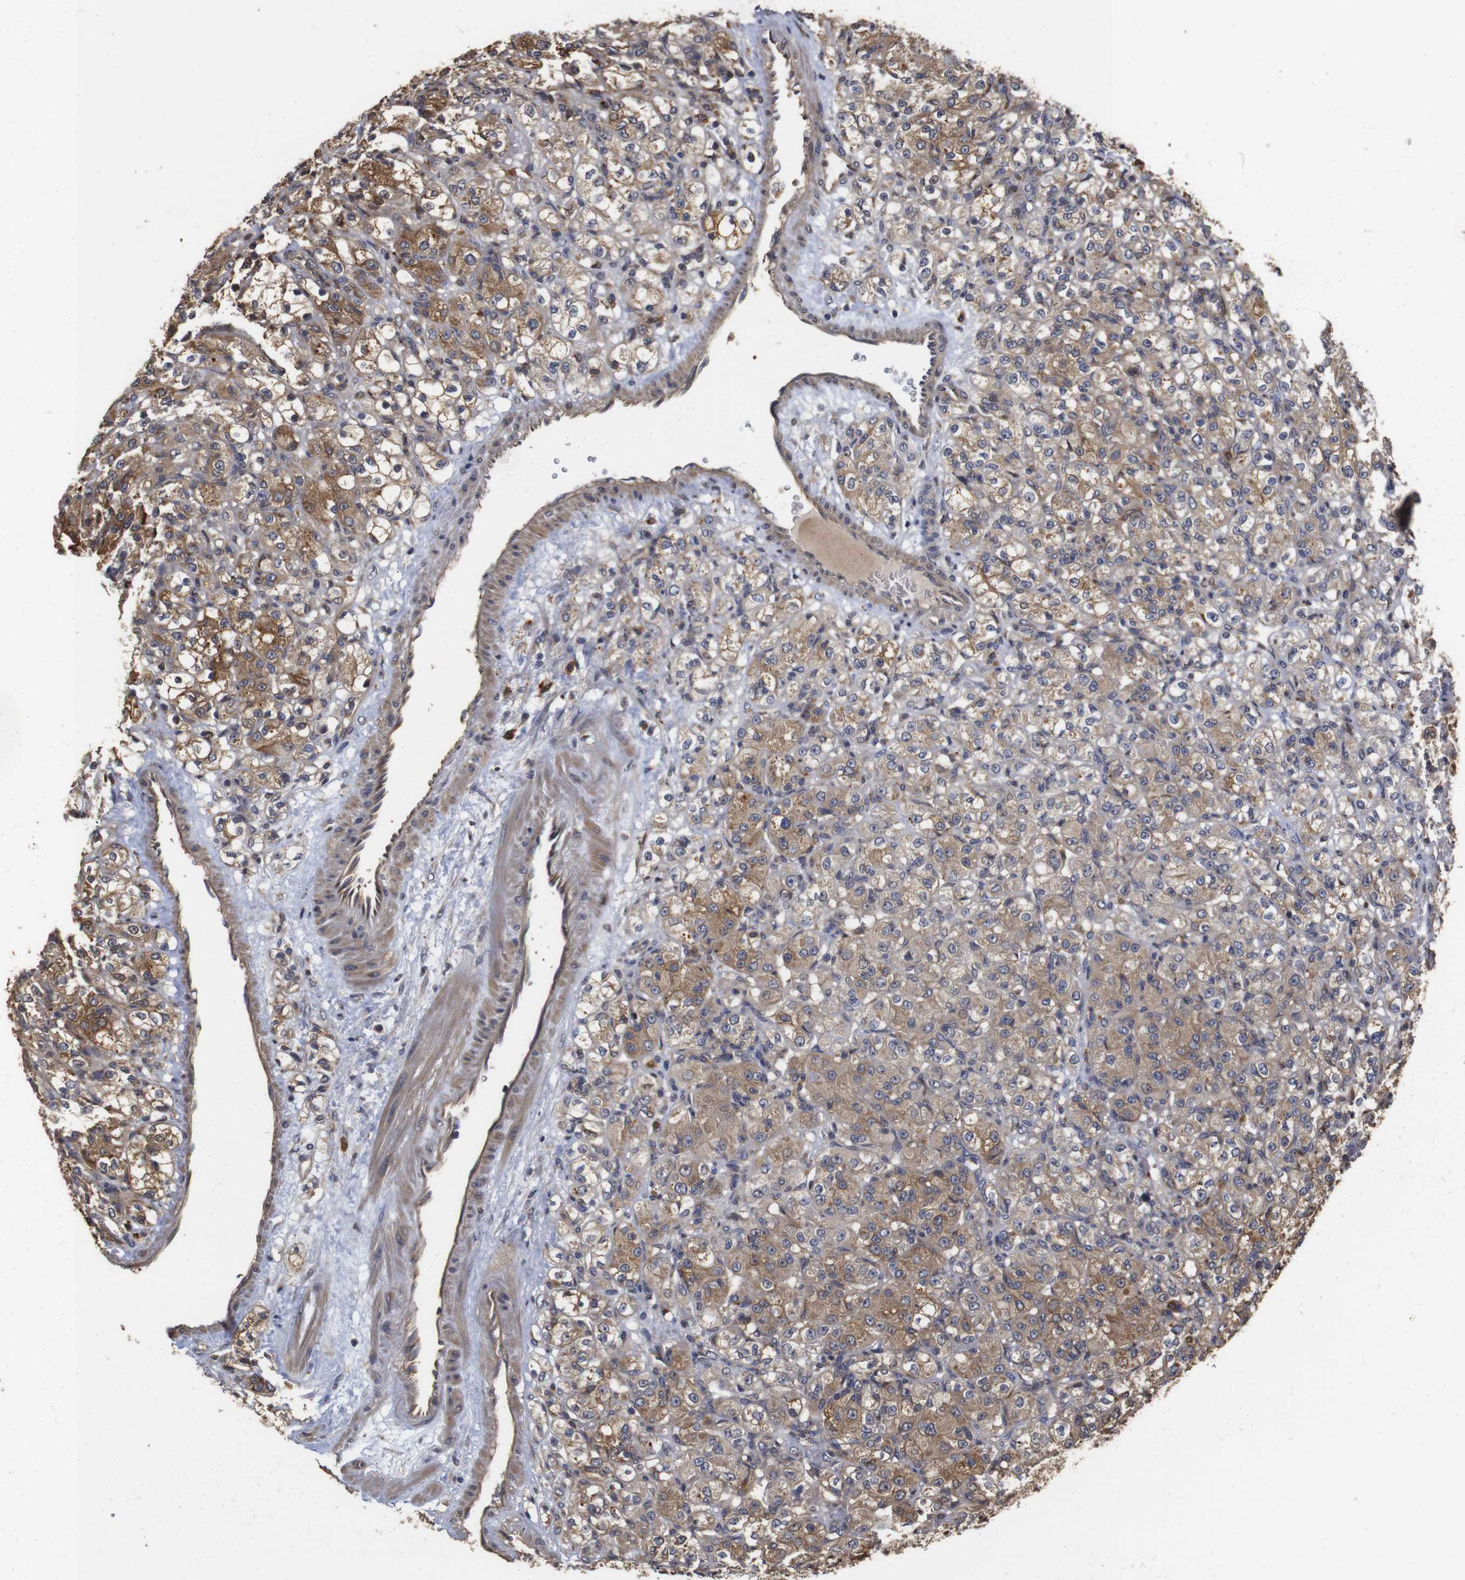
{"staining": {"intensity": "moderate", "quantity": ">75%", "location": "cytoplasmic/membranous"}, "tissue": "renal cancer", "cell_type": "Tumor cells", "image_type": "cancer", "snomed": [{"axis": "morphology", "description": "Adenocarcinoma, NOS"}, {"axis": "topography", "description": "Kidney"}], "caption": "Immunohistochemical staining of renal cancer (adenocarcinoma) shows medium levels of moderate cytoplasmic/membranous protein positivity in approximately >75% of tumor cells. (IHC, brightfield microscopy, high magnification).", "gene": "PTPN14", "patient": {"sex": "male", "age": 61}}